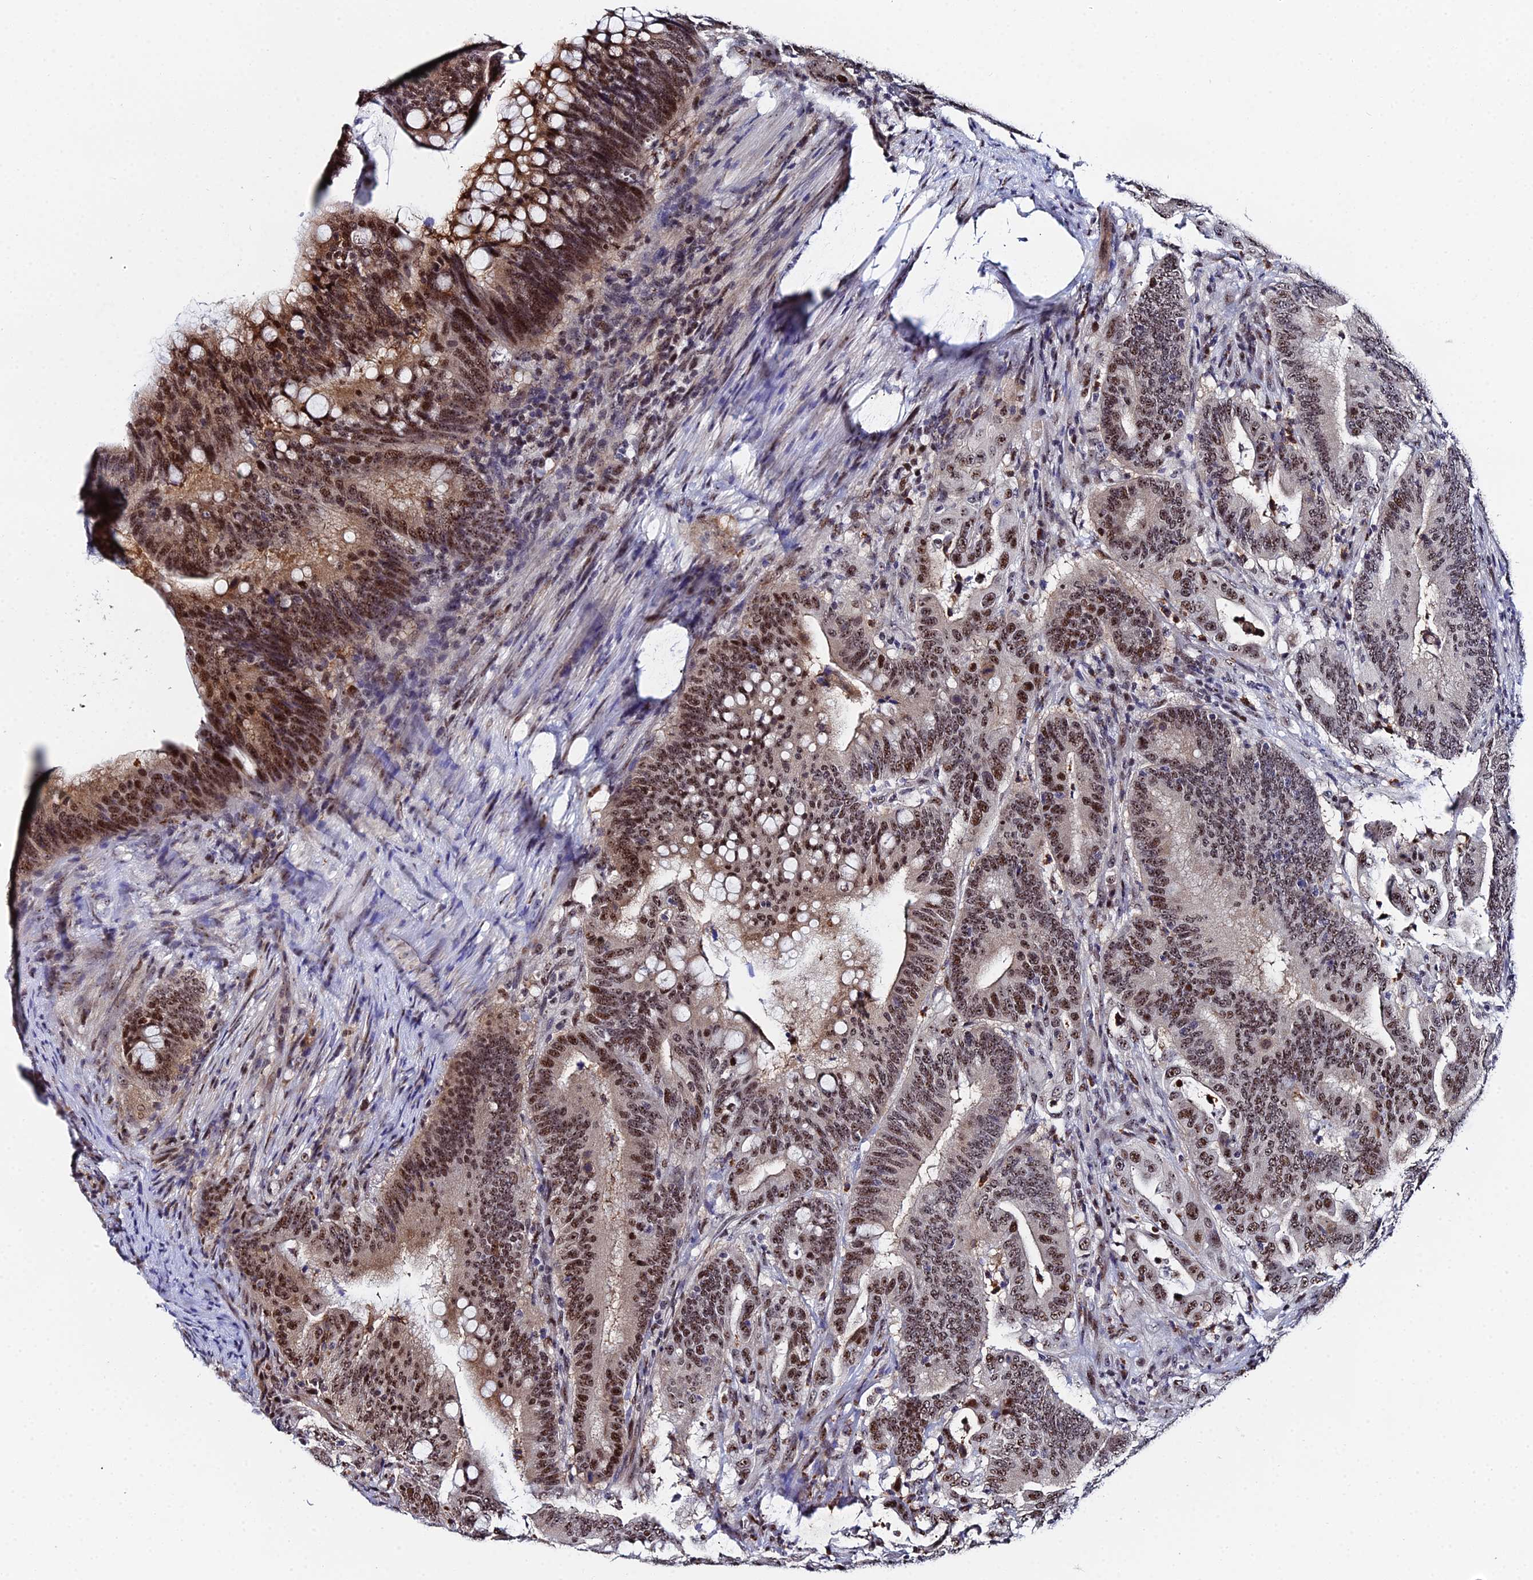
{"staining": {"intensity": "strong", "quantity": ">75%", "location": "cytoplasmic/membranous,nuclear"}, "tissue": "colorectal cancer", "cell_type": "Tumor cells", "image_type": "cancer", "snomed": [{"axis": "morphology", "description": "Adenocarcinoma, NOS"}, {"axis": "topography", "description": "Colon"}], "caption": "Protein staining demonstrates strong cytoplasmic/membranous and nuclear positivity in approximately >75% of tumor cells in colorectal cancer (adenocarcinoma).", "gene": "TIFA", "patient": {"sex": "female", "age": 66}}